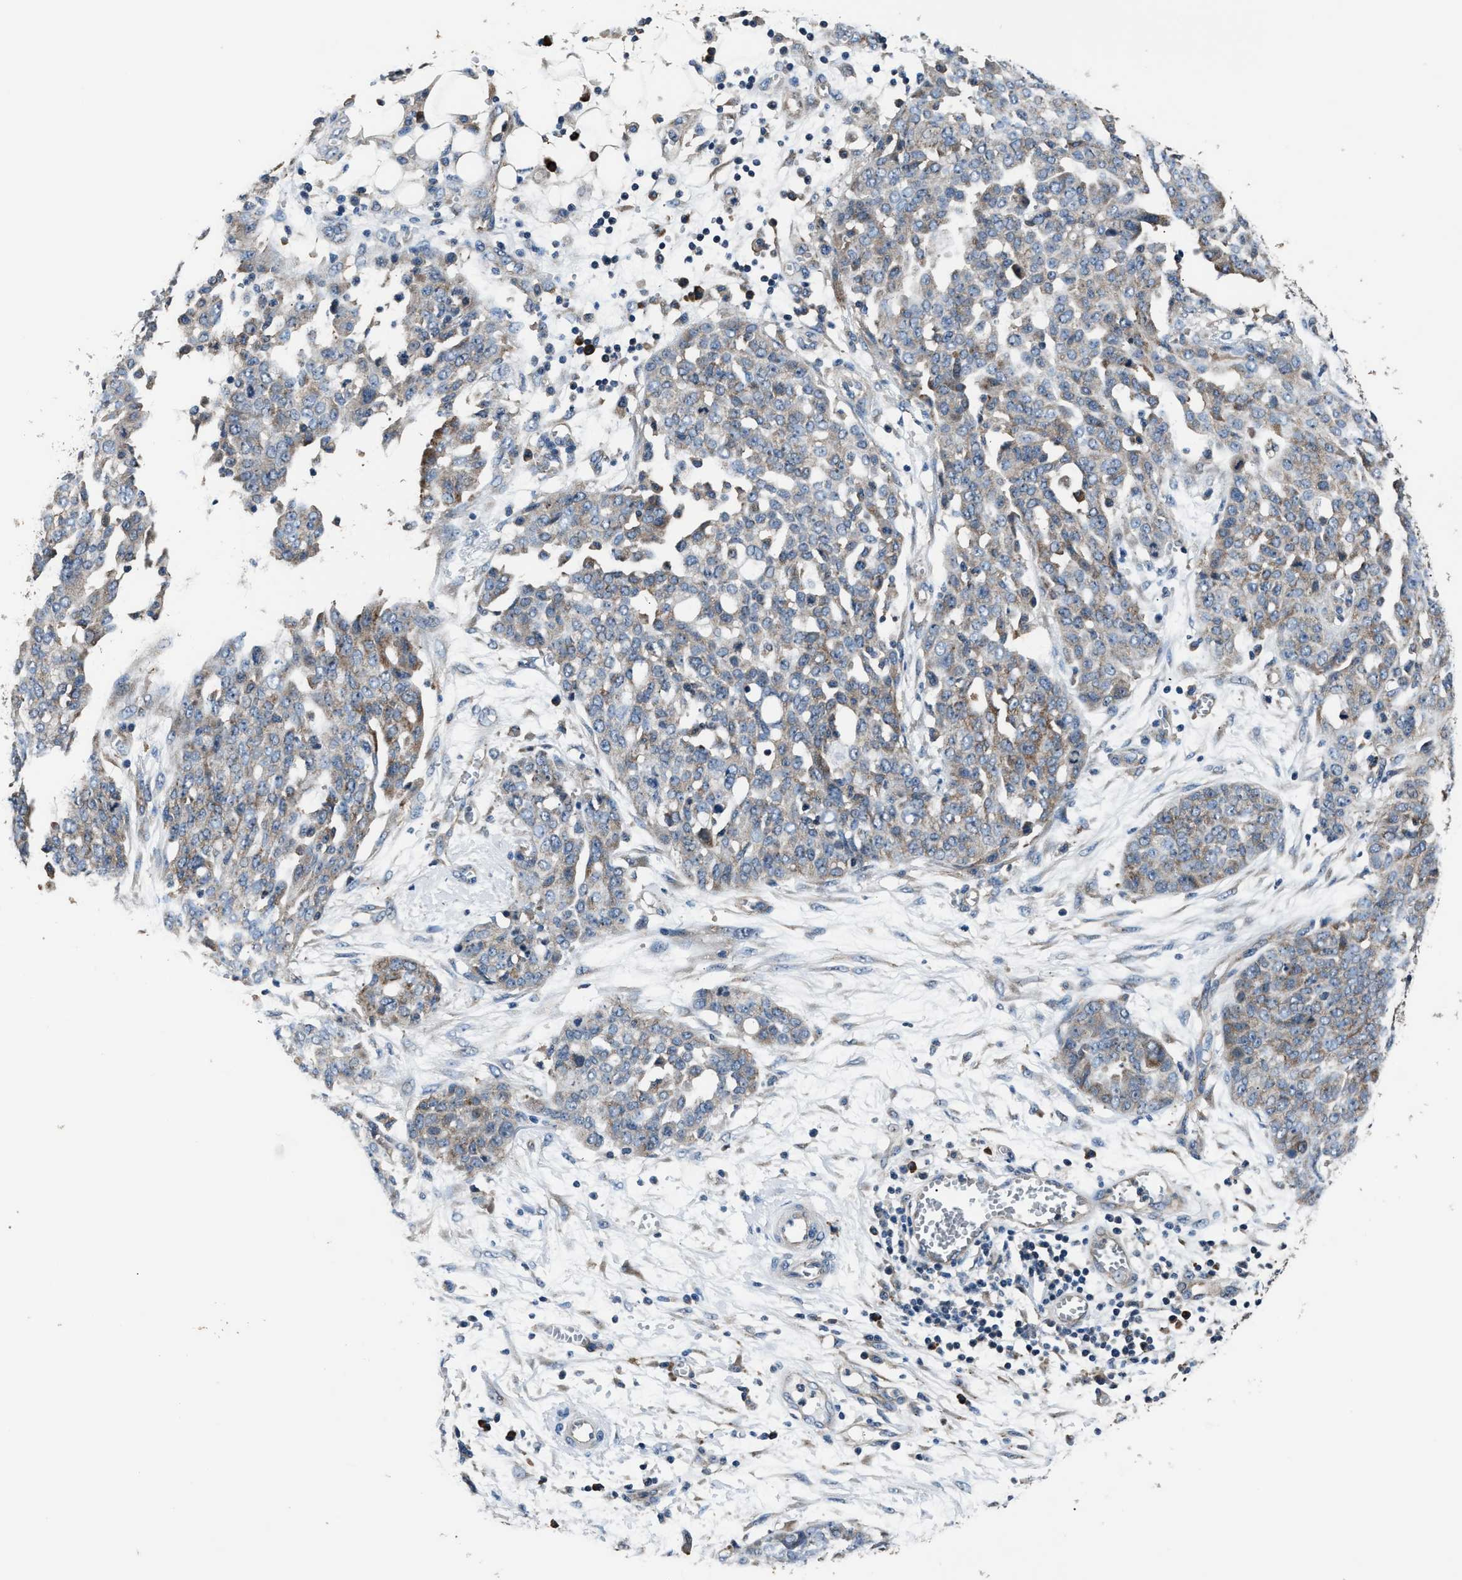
{"staining": {"intensity": "weak", "quantity": "25%-75%", "location": "cytoplasmic/membranous"}, "tissue": "ovarian cancer", "cell_type": "Tumor cells", "image_type": "cancer", "snomed": [{"axis": "morphology", "description": "Cystadenocarcinoma, serous, NOS"}, {"axis": "topography", "description": "Soft tissue"}, {"axis": "topography", "description": "Ovary"}], "caption": "Weak cytoplasmic/membranous protein staining is identified in approximately 25%-75% of tumor cells in serous cystadenocarcinoma (ovarian).", "gene": "IMPDH2", "patient": {"sex": "female", "age": 57}}